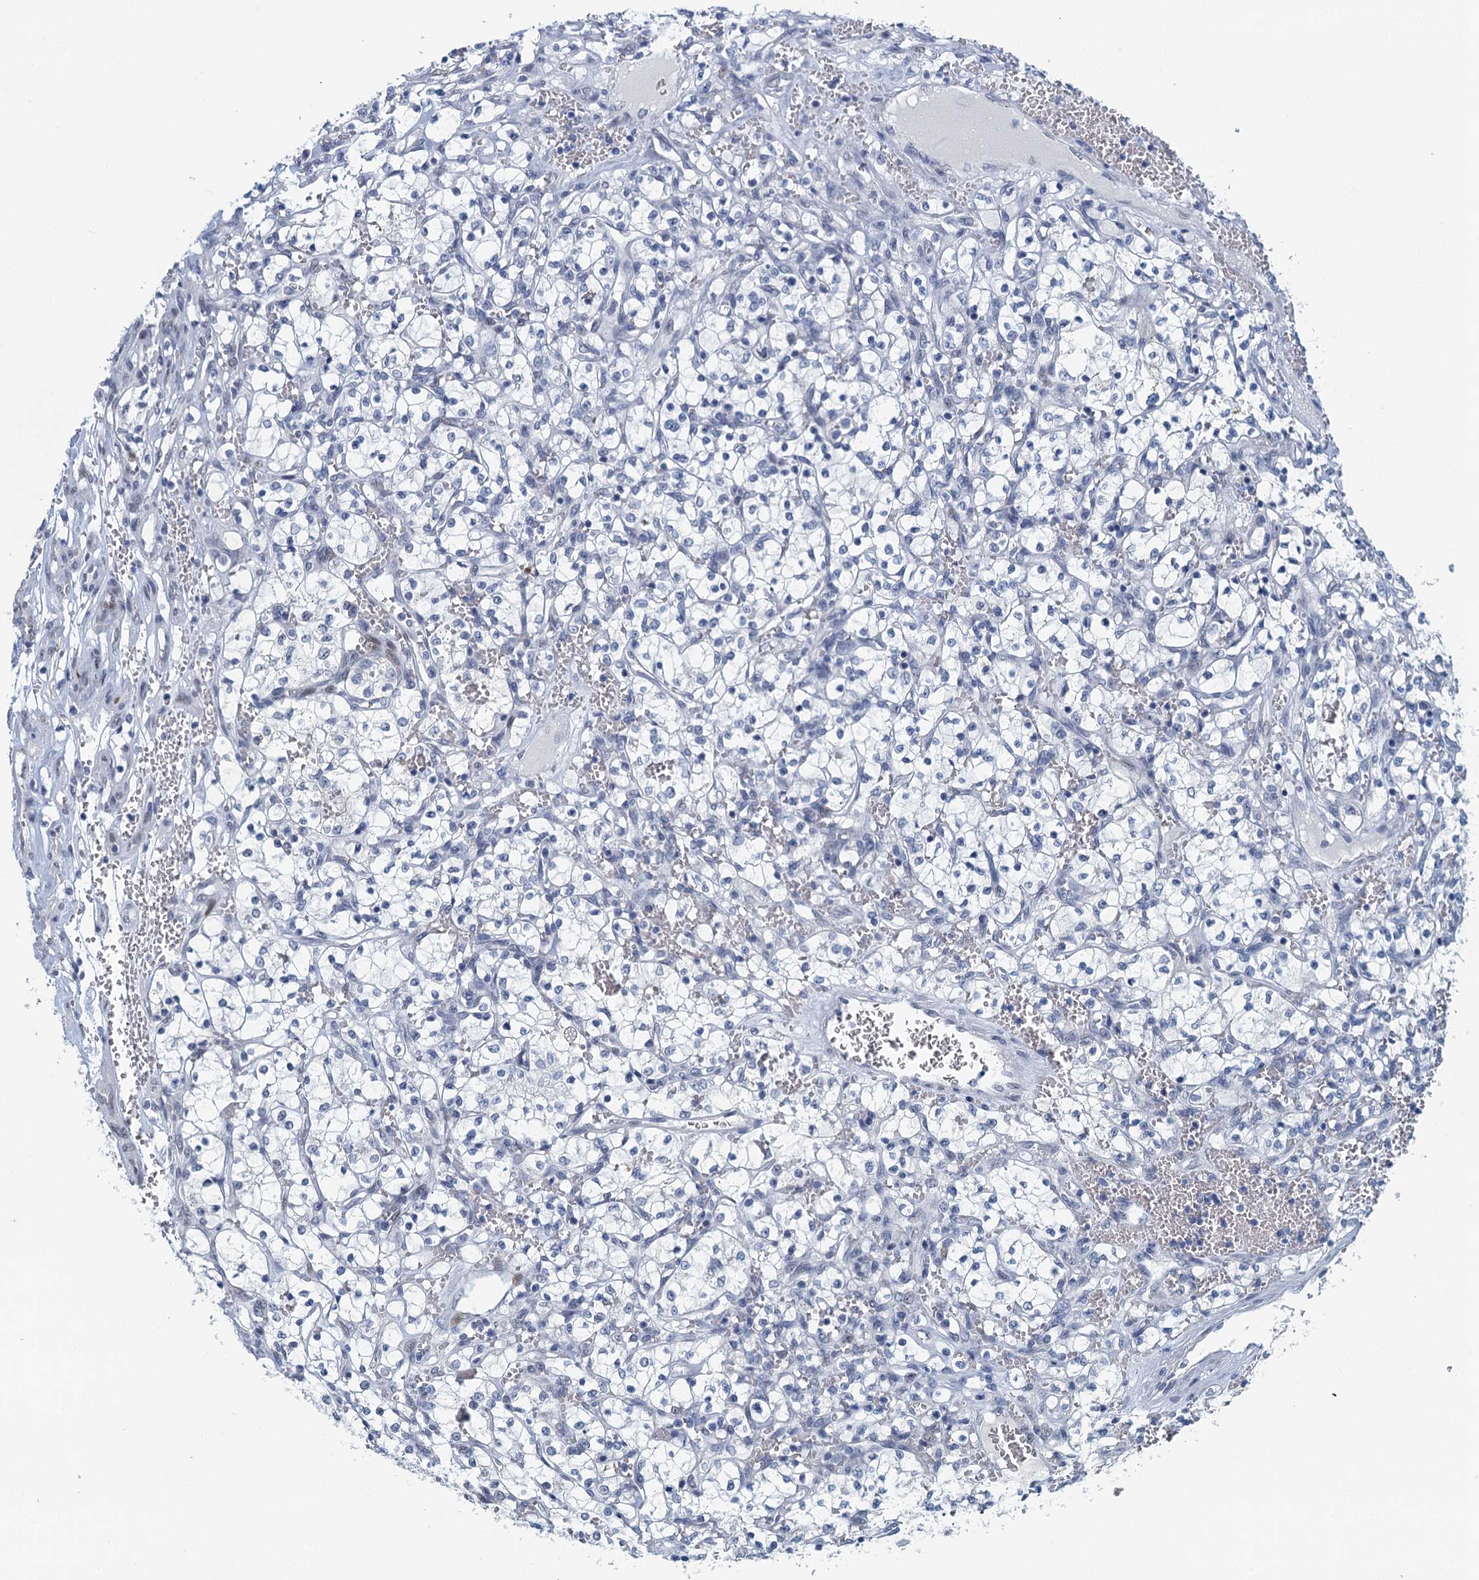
{"staining": {"intensity": "negative", "quantity": "none", "location": "none"}, "tissue": "renal cancer", "cell_type": "Tumor cells", "image_type": "cancer", "snomed": [{"axis": "morphology", "description": "Adenocarcinoma, NOS"}, {"axis": "topography", "description": "Kidney"}], "caption": "This histopathology image is of adenocarcinoma (renal) stained with immunohistochemistry to label a protein in brown with the nuclei are counter-stained blue. There is no expression in tumor cells.", "gene": "TTLL9", "patient": {"sex": "female", "age": 69}}